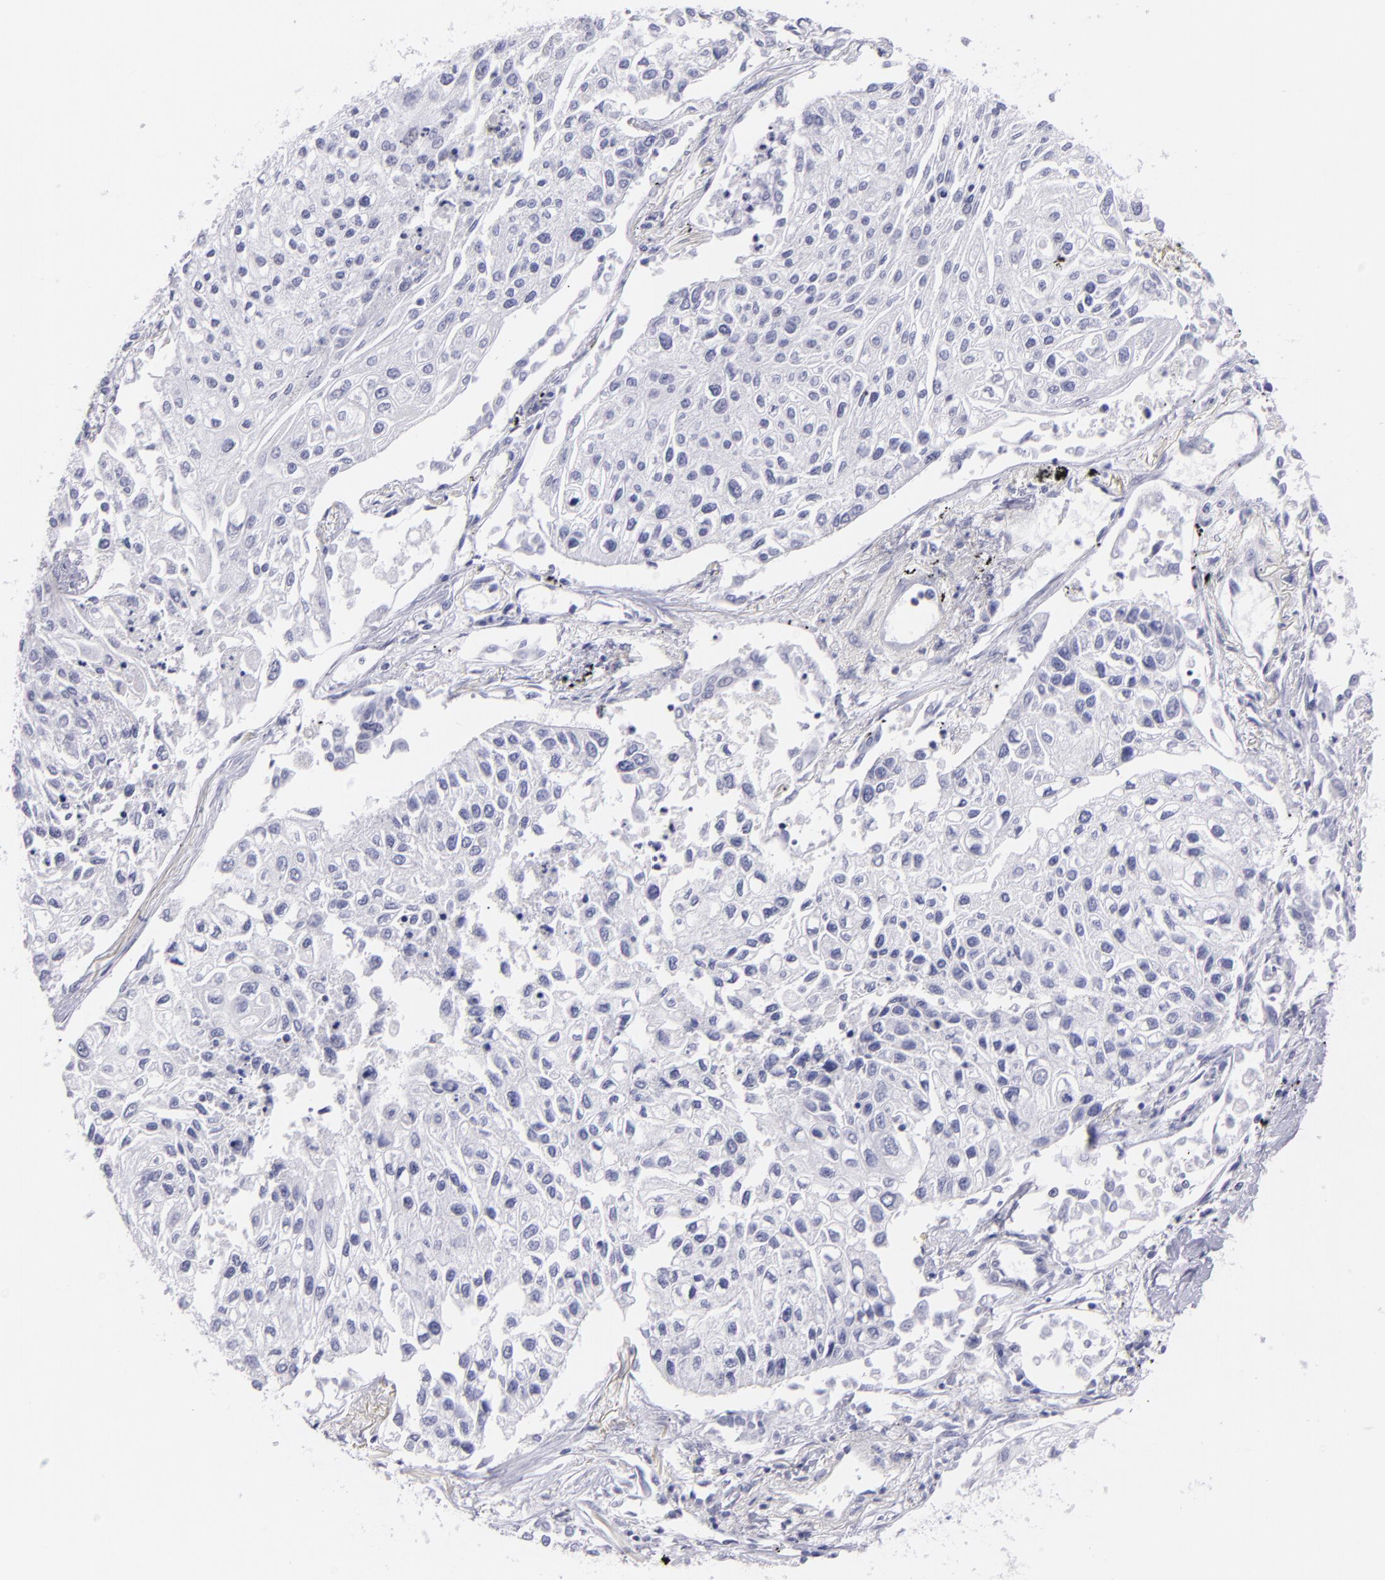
{"staining": {"intensity": "negative", "quantity": "none", "location": "none"}, "tissue": "lung cancer", "cell_type": "Tumor cells", "image_type": "cancer", "snomed": [{"axis": "morphology", "description": "Squamous cell carcinoma, NOS"}, {"axis": "topography", "description": "Lung"}], "caption": "This is an immunohistochemistry photomicrograph of lung squamous cell carcinoma. There is no positivity in tumor cells.", "gene": "CNP", "patient": {"sex": "male", "age": 75}}